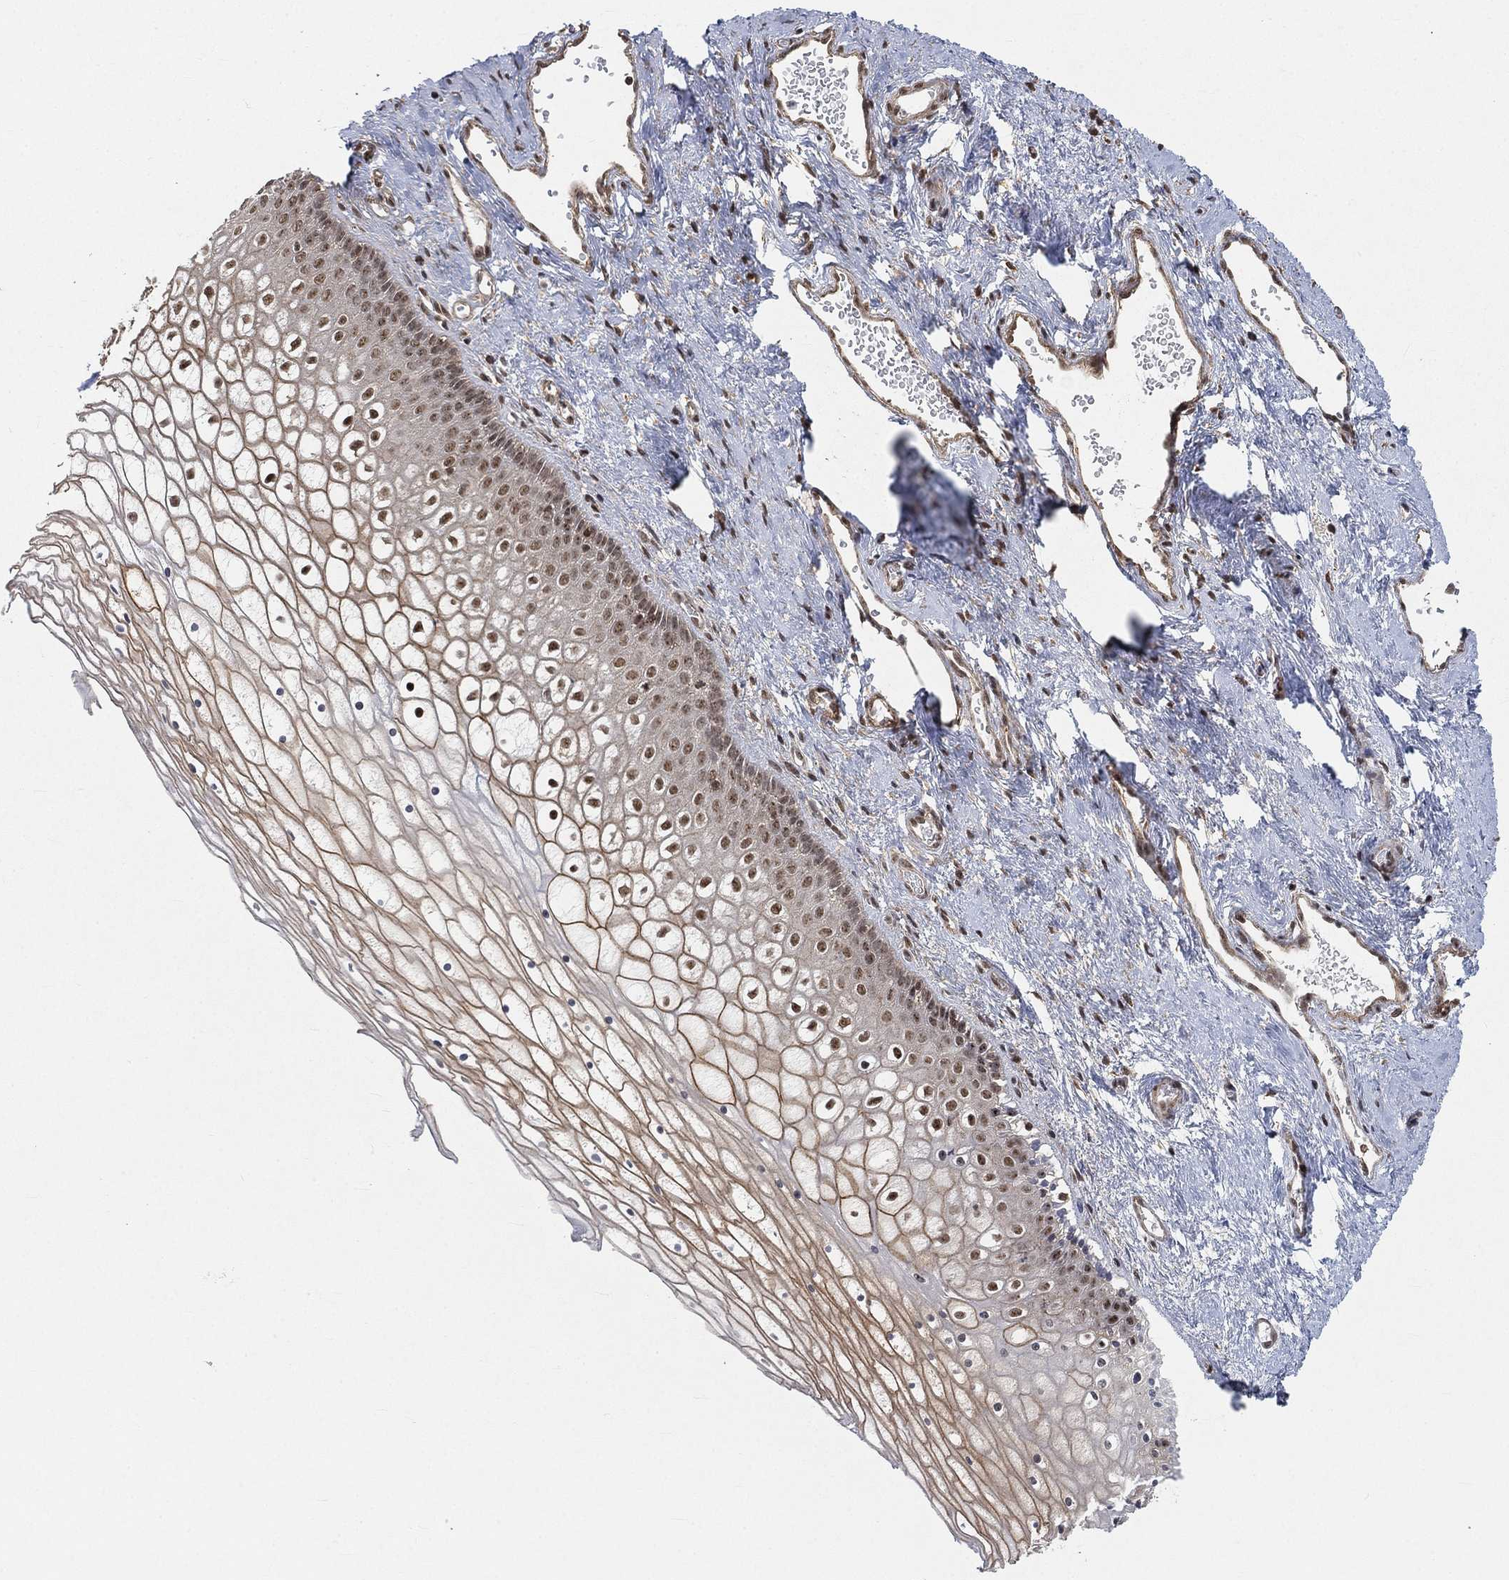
{"staining": {"intensity": "strong", "quantity": ">75%", "location": "cytoplasmic/membranous,nuclear"}, "tissue": "vagina", "cell_type": "Squamous epithelial cells", "image_type": "normal", "snomed": [{"axis": "morphology", "description": "Normal tissue, NOS"}, {"axis": "topography", "description": "Vagina"}], "caption": "Vagina stained with immunohistochemistry demonstrates strong cytoplasmic/membranous,nuclear expression in approximately >75% of squamous epithelial cells.", "gene": "RSRC2", "patient": {"sex": "female", "age": 32}}